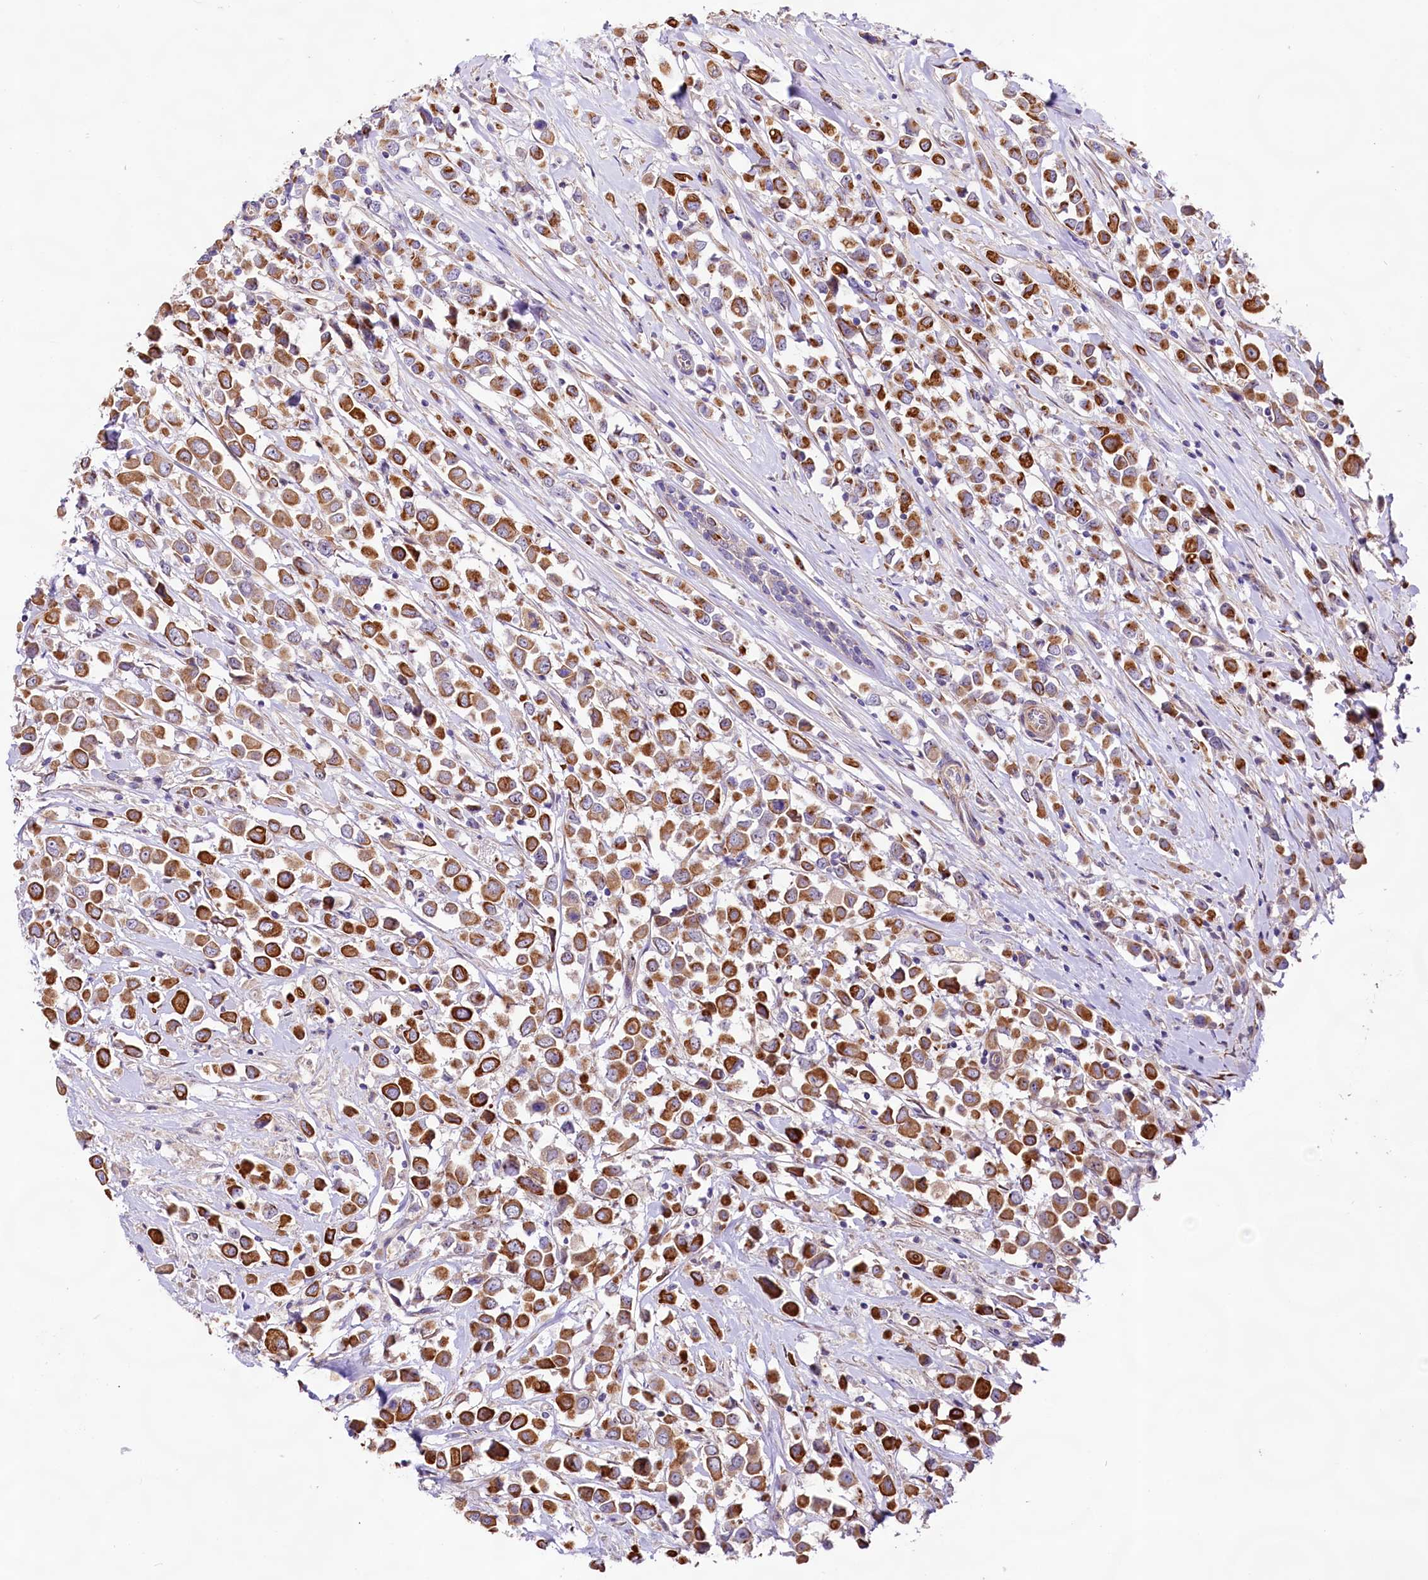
{"staining": {"intensity": "strong", "quantity": ">75%", "location": "cytoplasmic/membranous"}, "tissue": "breast cancer", "cell_type": "Tumor cells", "image_type": "cancer", "snomed": [{"axis": "morphology", "description": "Duct carcinoma"}, {"axis": "topography", "description": "Breast"}], "caption": "Brown immunohistochemical staining in breast invasive ductal carcinoma displays strong cytoplasmic/membranous positivity in about >75% of tumor cells.", "gene": "VPS11", "patient": {"sex": "female", "age": 61}}